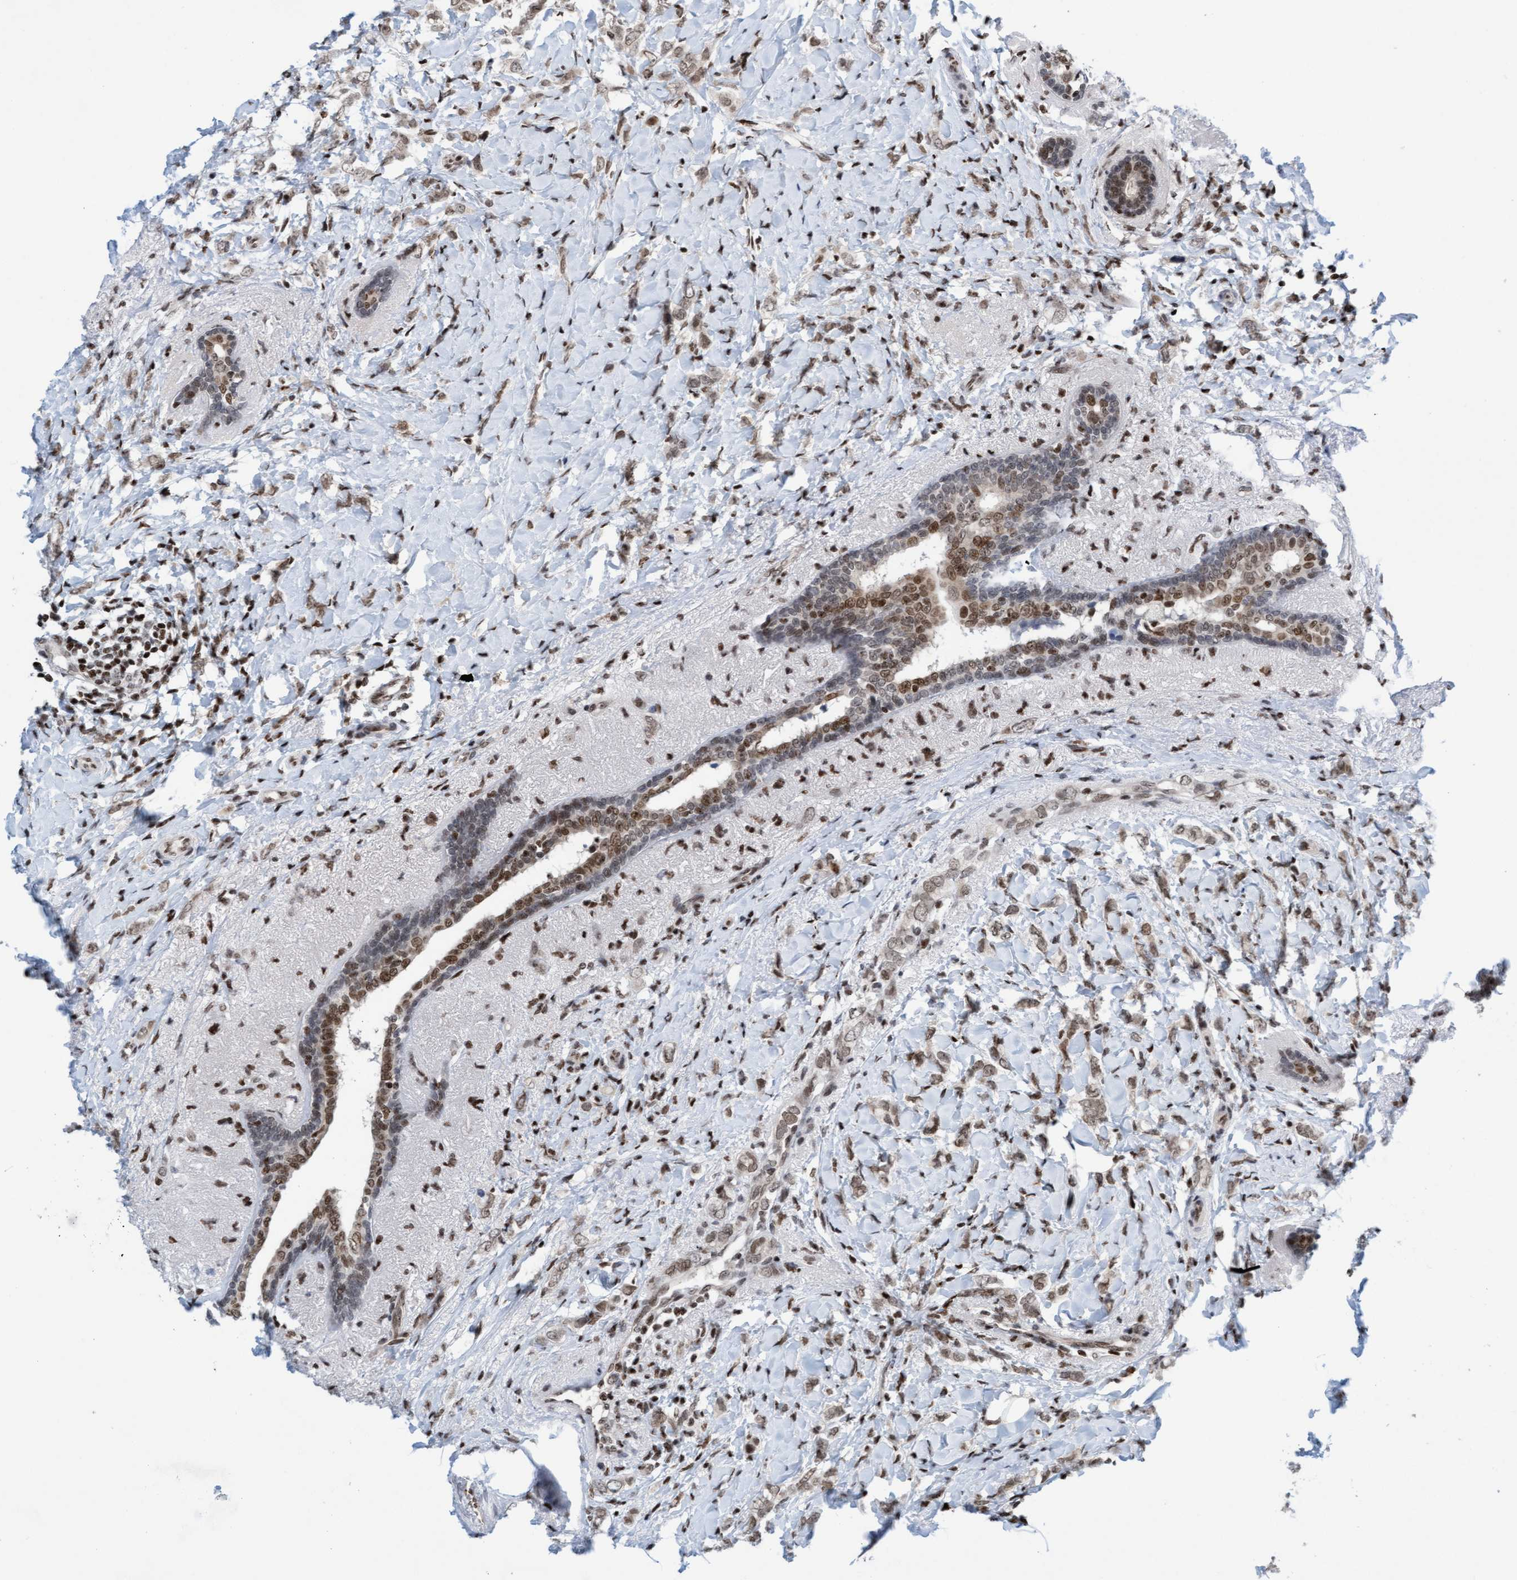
{"staining": {"intensity": "weak", "quantity": ">75%", "location": "nuclear"}, "tissue": "breast cancer", "cell_type": "Tumor cells", "image_type": "cancer", "snomed": [{"axis": "morphology", "description": "Normal tissue, NOS"}, {"axis": "morphology", "description": "Lobular carcinoma"}, {"axis": "topography", "description": "Breast"}], "caption": "Breast cancer (lobular carcinoma) tissue shows weak nuclear staining in about >75% of tumor cells, visualized by immunohistochemistry.", "gene": "GLRX2", "patient": {"sex": "female", "age": 47}}